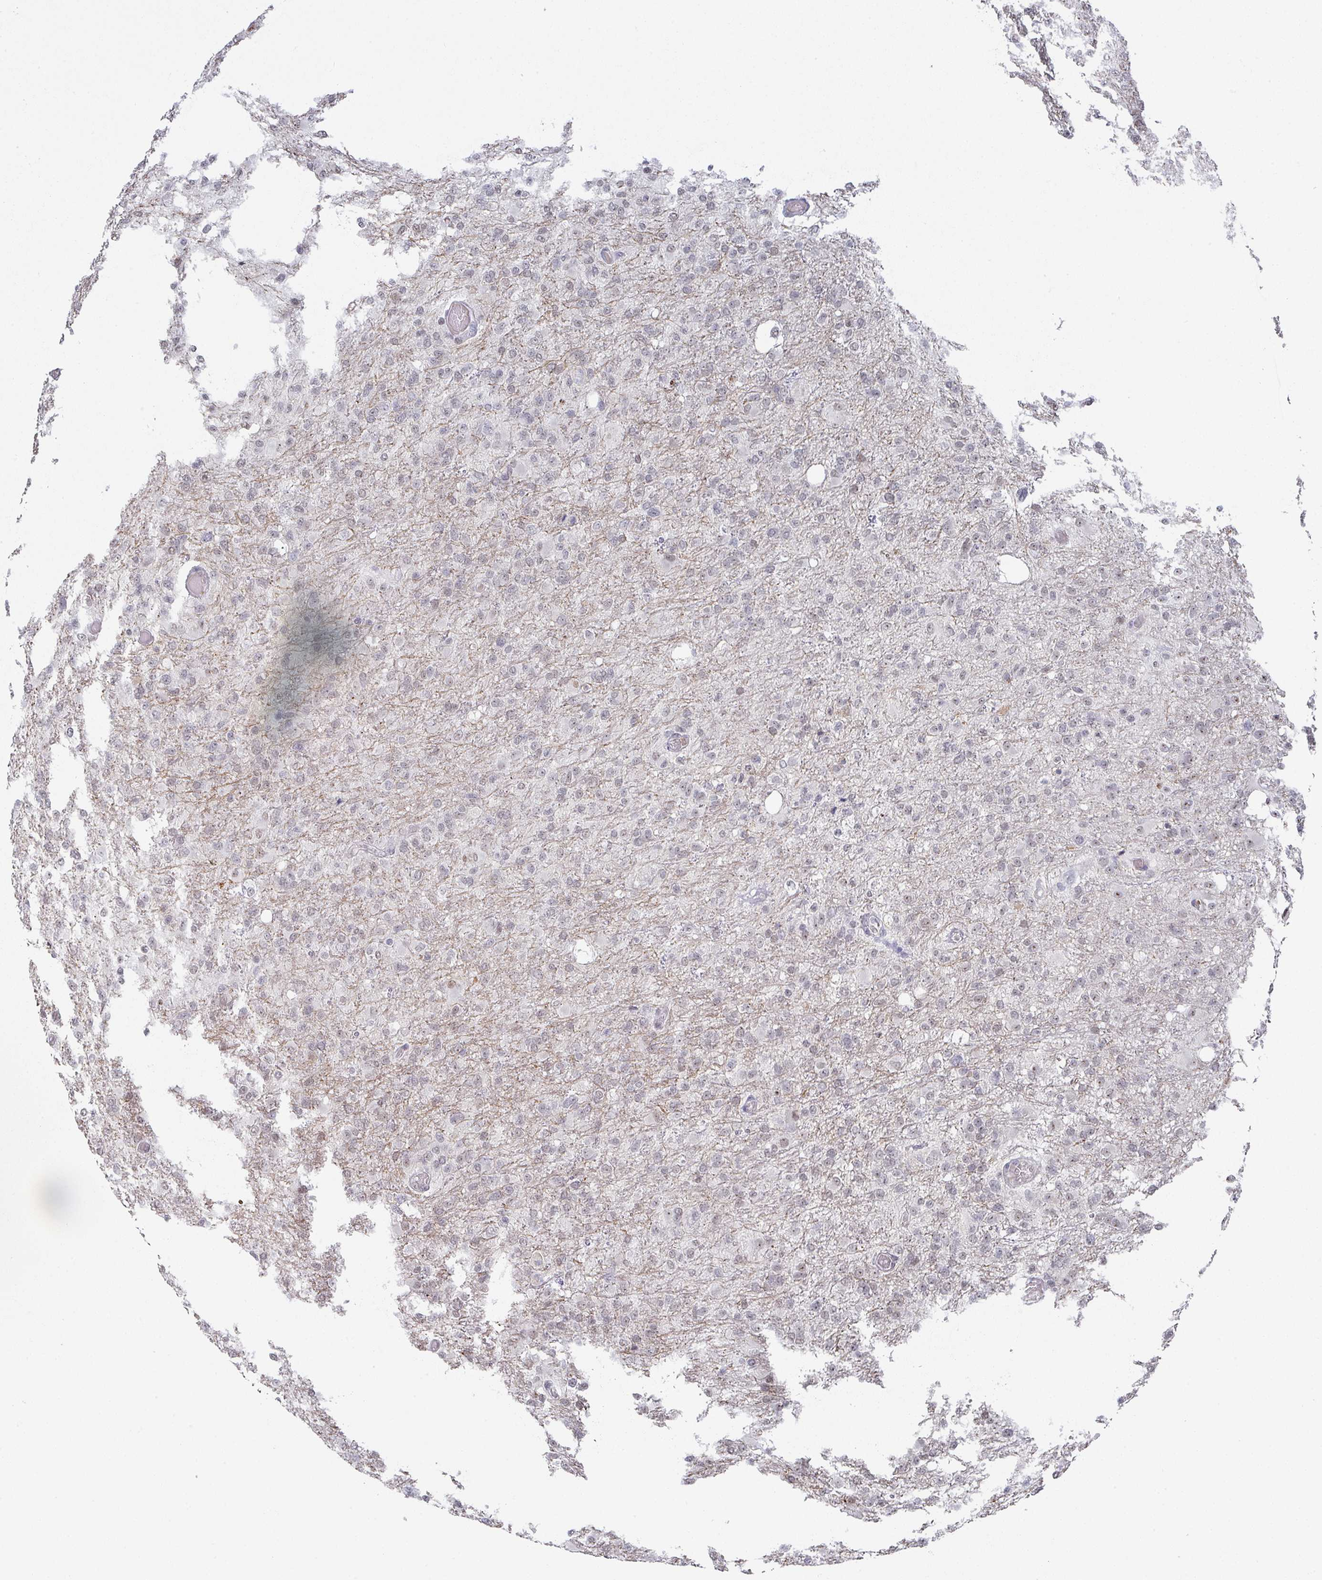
{"staining": {"intensity": "negative", "quantity": "none", "location": "none"}, "tissue": "glioma", "cell_type": "Tumor cells", "image_type": "cancer", "snomed": [{"axis": "morphology", "description": "Glioma, malignant, High grade"}, {"axis": "topography", "description": "Brain"}], "caption": "Glioma was stained to show a protein in brown. There is no significant expression in tumor cells.", "gene": "ZNF654", "patient": {"sex": "female", "age": 74}}